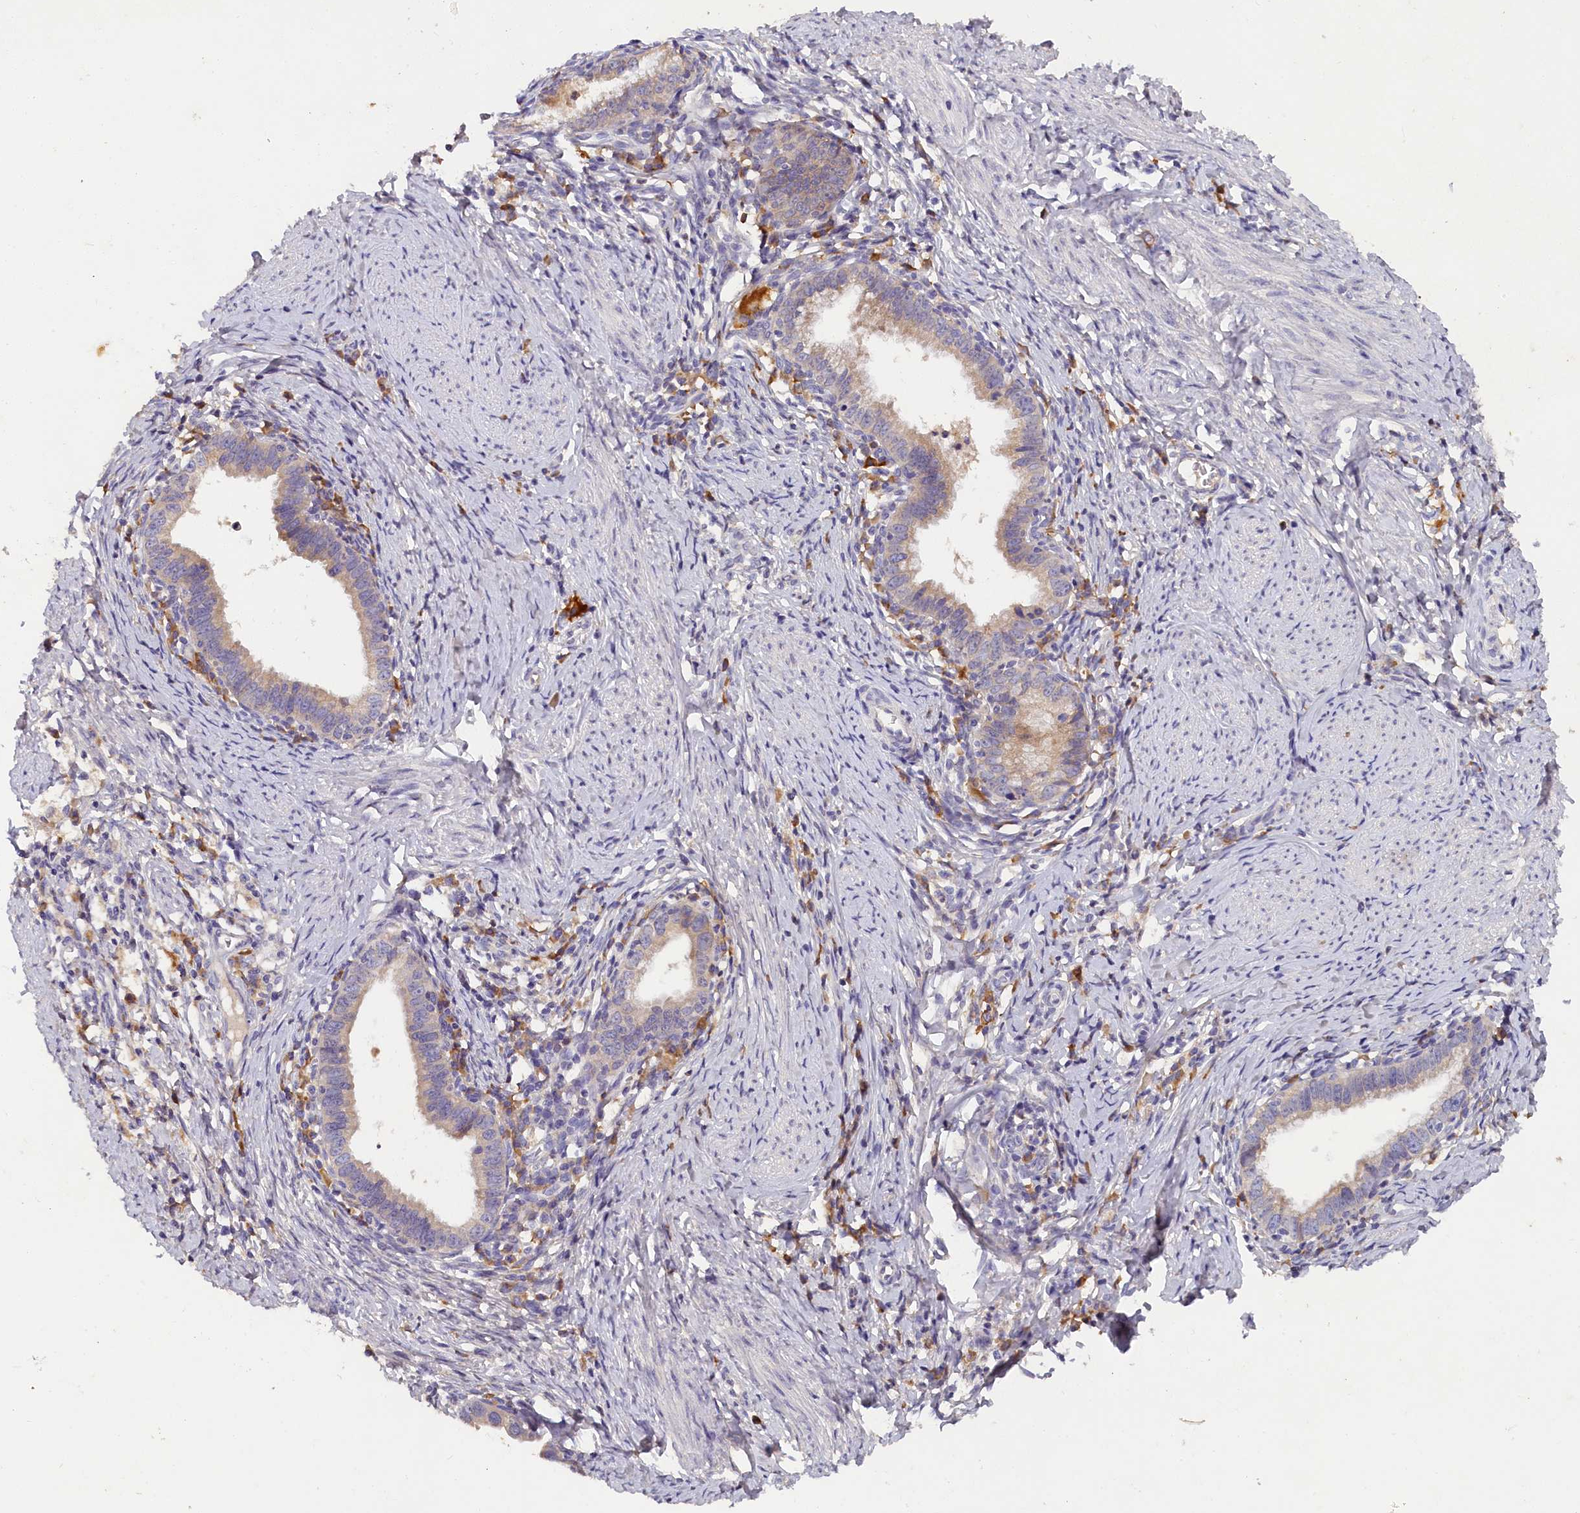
{"staining": {"intensity": "weak", "quantity": "<25%", "location": "cytoplasmic/membranous"}, "tissue": "cervical cancer", "cell_type": "Tumor cells", "image_type": "cancer", "snomed": [{"axis": "morphology", "description": "Adenocarcinoma, NOS"}, {"axis": "topography", "description": "Cervix"}], "caption": "Cervical cancer (adenocarcinoma) was stained to show a protein in brown. There is no significant expression in tumor cells.", "gene": "ST7L", "patient": {"sex": "female", "age": 36}}